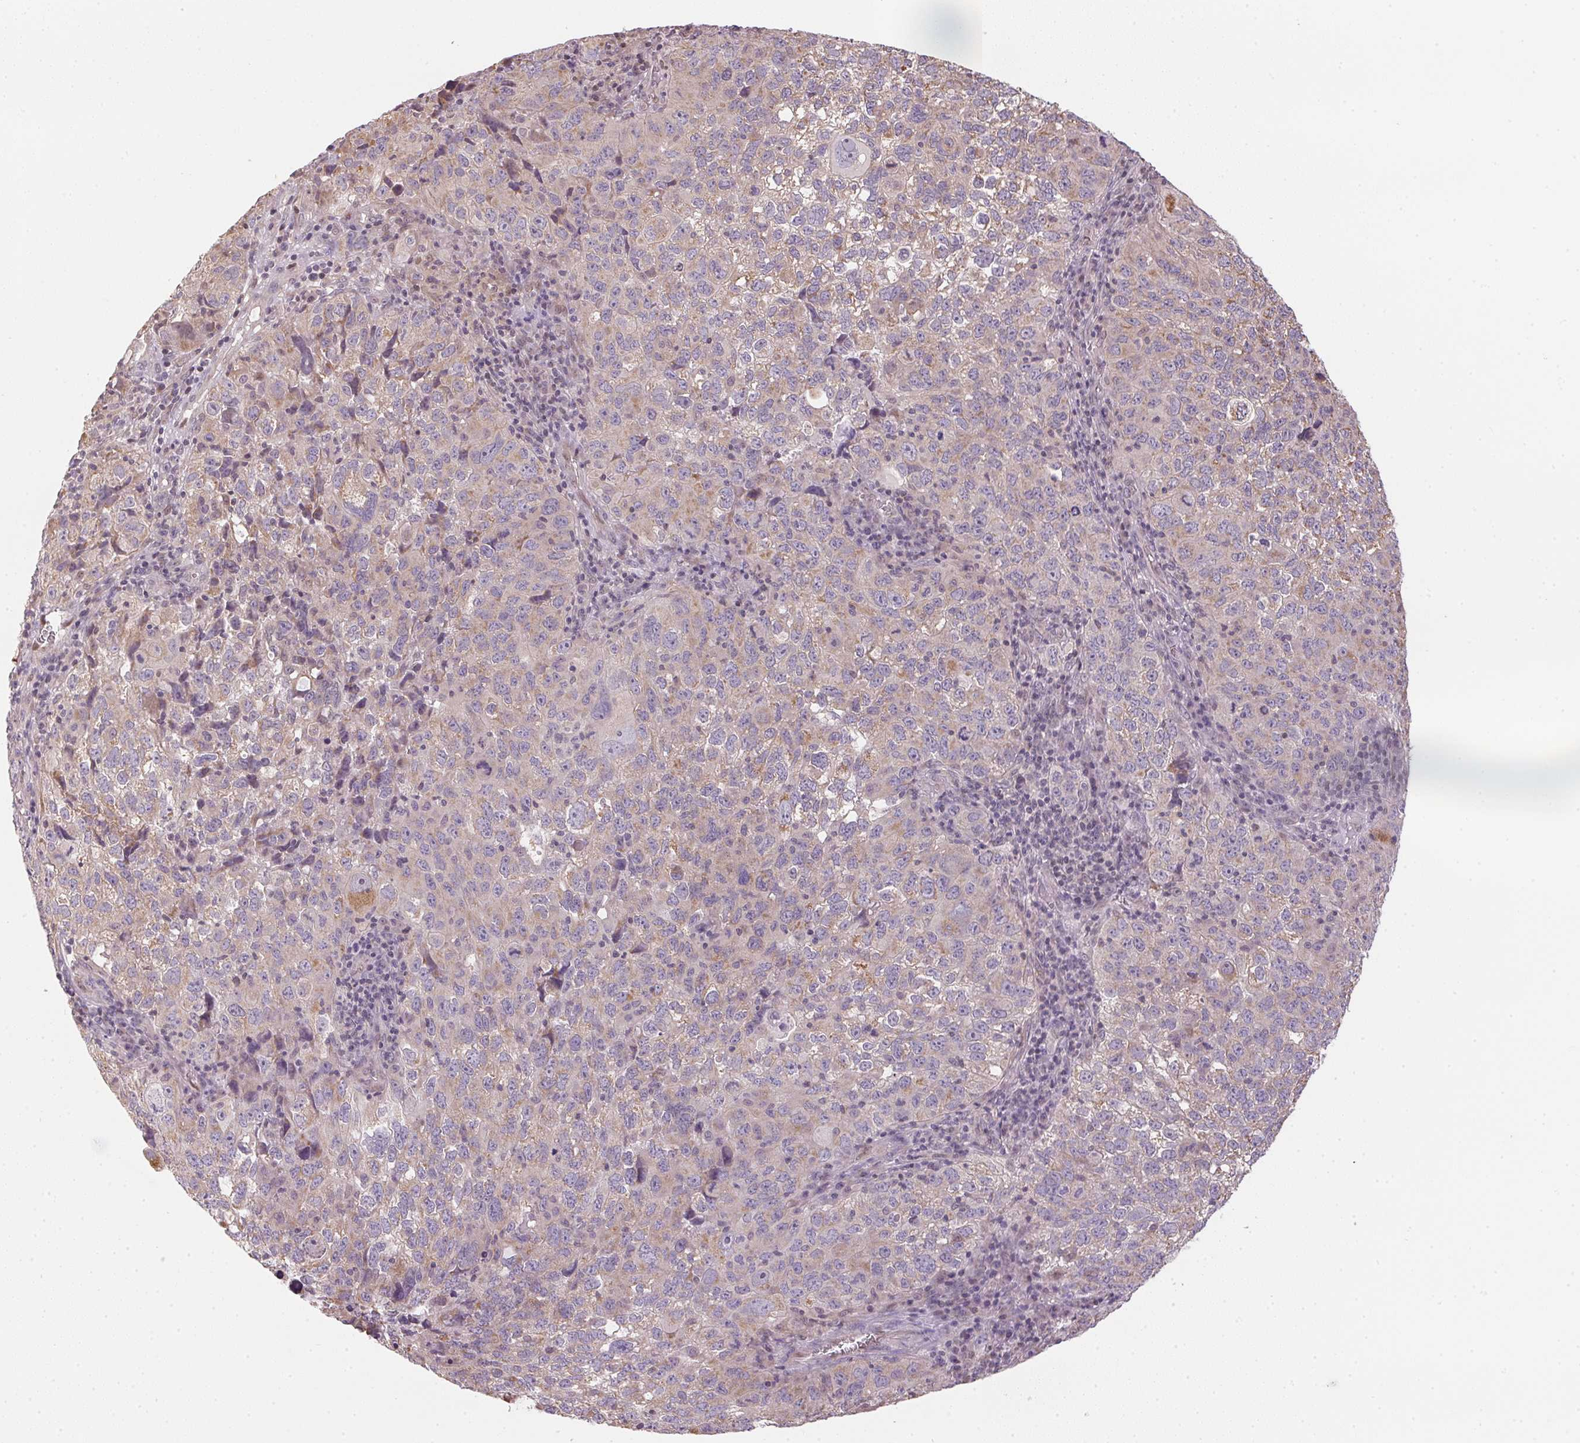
{"staining": {"intensity": "moderate", "quantity": "<25%", "location": "cytoplasmic/membranous"}, "tissue": "cervical cancer", "cell_type": "Tumor cells", "image_type": "cancer", "snomed": [{"axis": "morphology", "description": "Squamous cell carcinoma, NOS"}, {"axis": "topography", "description": "Cervix"}], "caption": "Cervical squamous cell carcinoma tissue reveals moderate cytoplasmic/membranous staining in approximately <25% of tumor cells", "gene": "SC5D", "patient": {"sex": "female", "age": 55}}